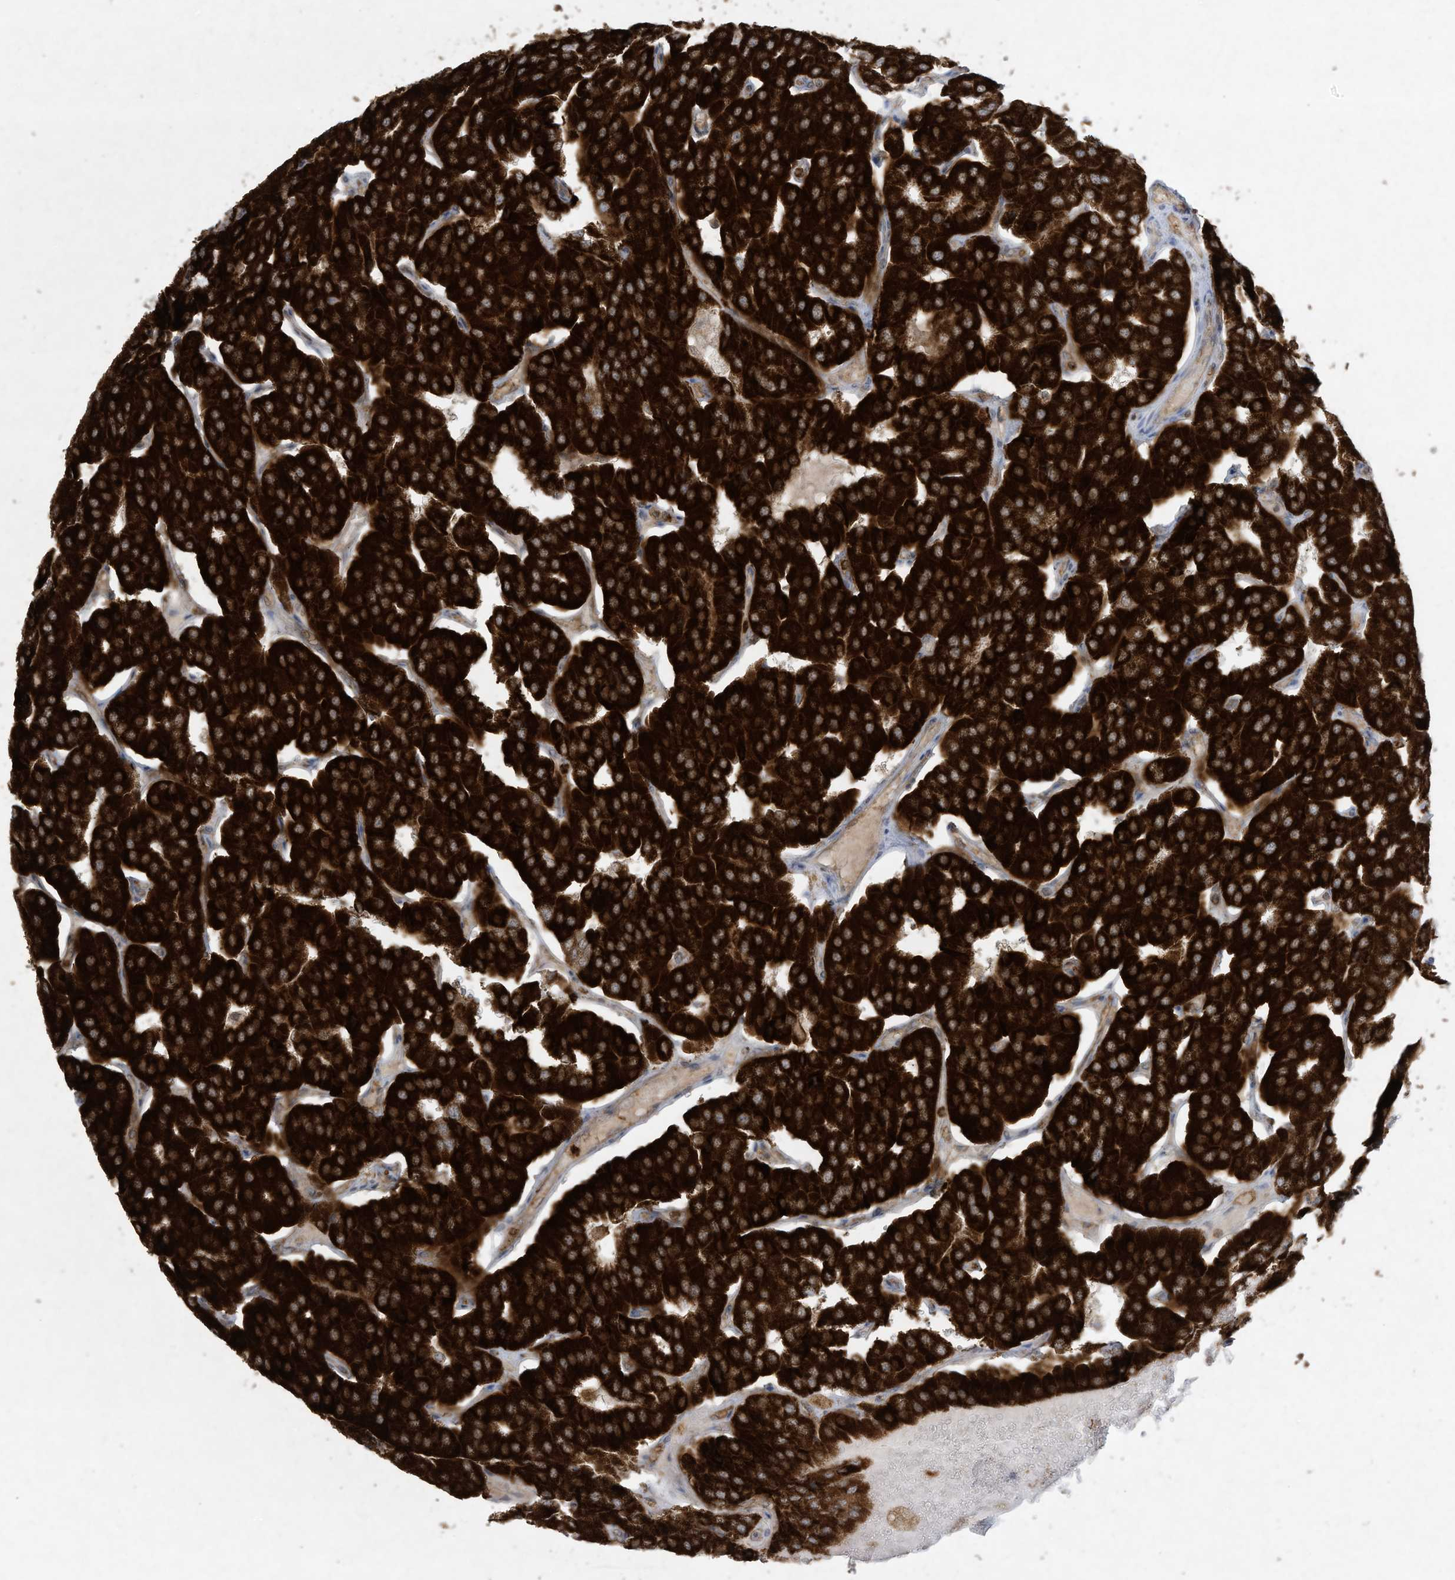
{"staining": {"intensity": "strong", "quantity": ">75%", "location": "cytoplasmic/membranous"}, "tissue": "parathyroid gland", "cell_type": "Glandular cells", "image_type": "normal", "snomed": [{"axis": "morphology", "description": "Normal tissue, NOS"}, {"axis": "morphology", "description": "Adenoma, NOS"}, {"axis": "topography", "description": "Parathyroid gland"}], "caption": "An image of human parathyroid gland stained for a protein exhibits strong cytoplasmic/membranous brown staining in glandular cells.", "gene": "CHRNA4", "patient": {"sex": "female", "age": 86}}